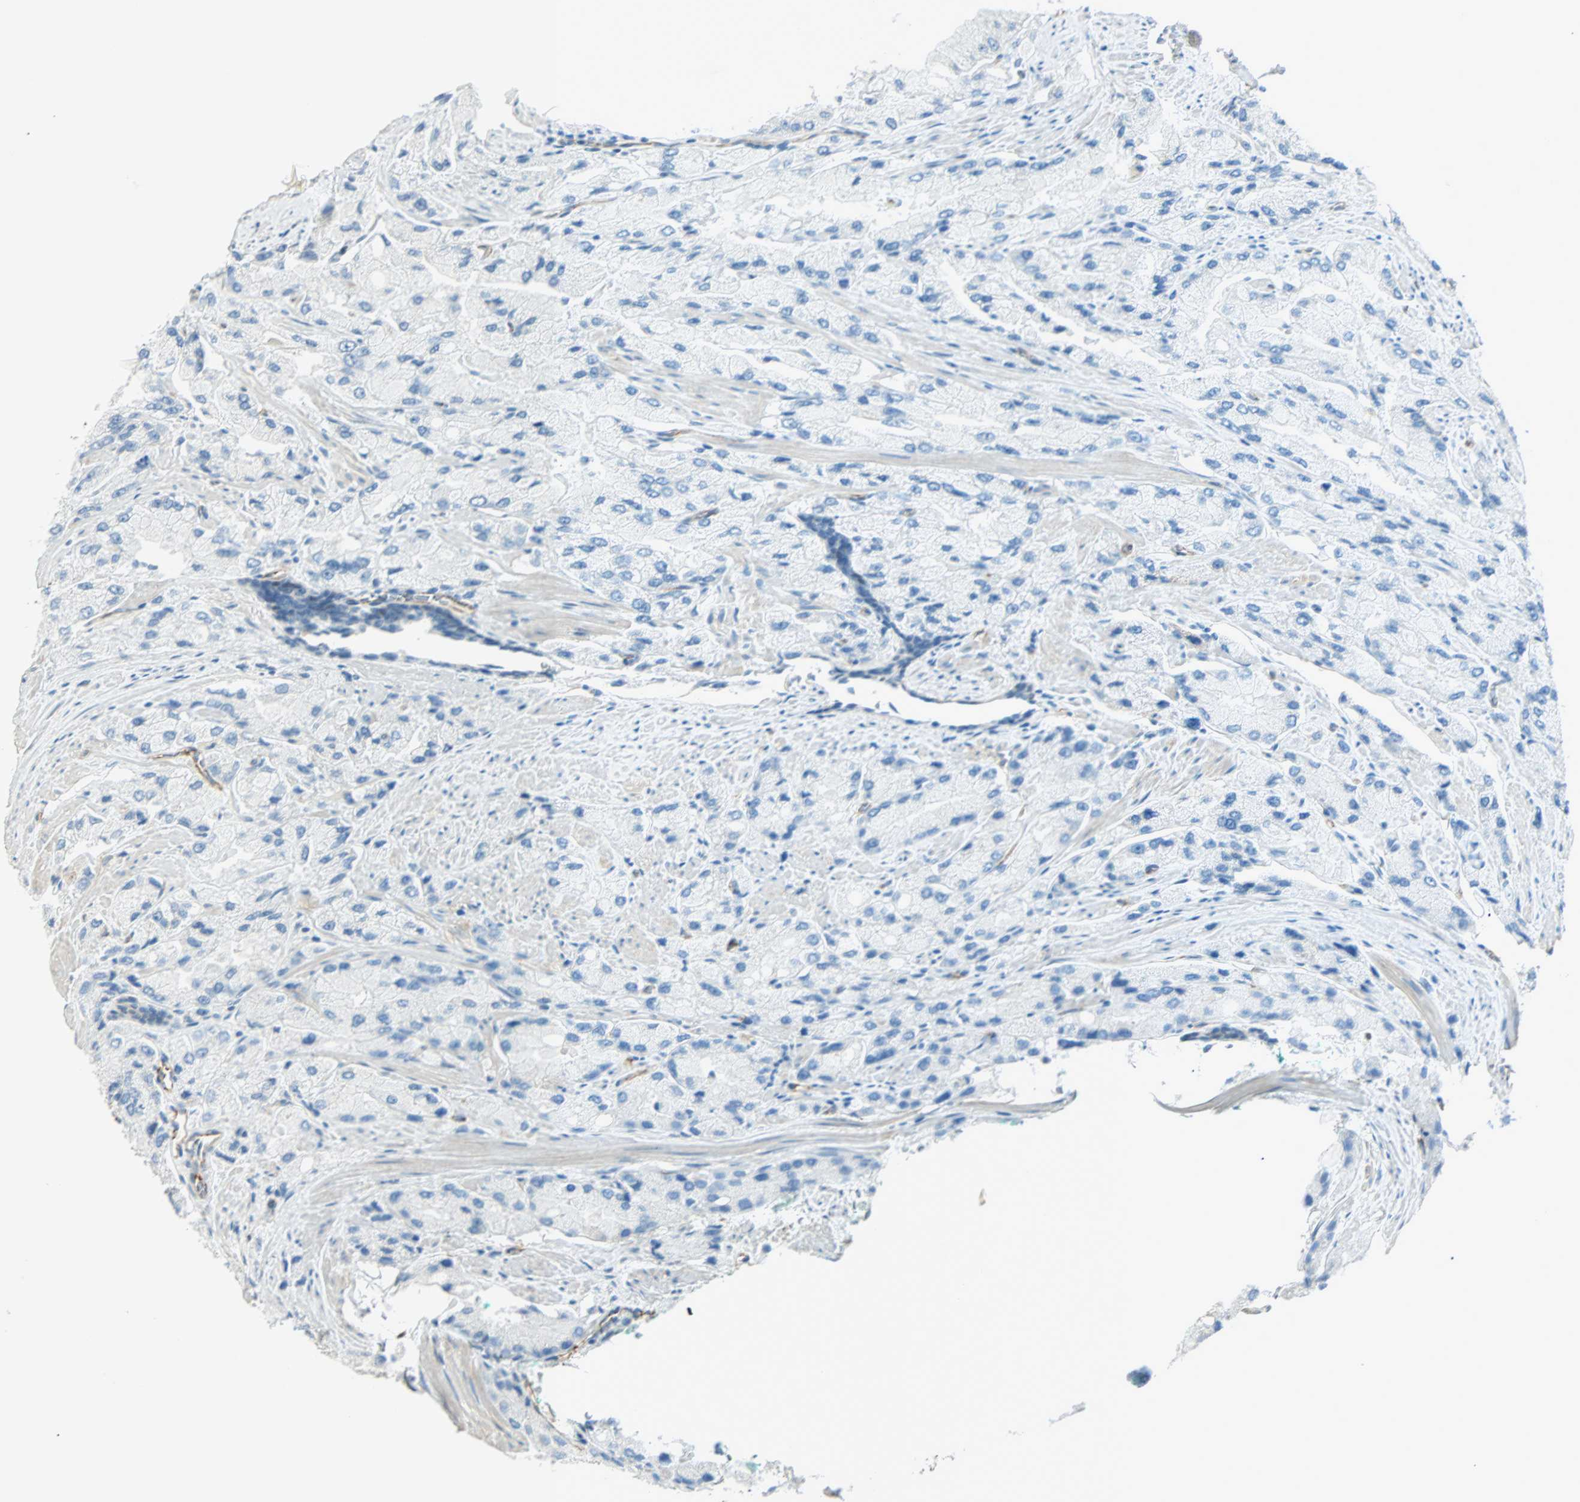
{"staining": {"intensity": "weak", "quantity": "<25%", "location": "cytoplasmic/membranous"}, "tissue": "prostate cancer", "cell_type": "Tumor cells", "image_type": "cancer", "snomed": [{"axis": "morphology", "description": "Adenocarcinoma, High grade"}, {"axis": "topography", "description": "Prostate"}], "caption": "A micrograph of human prostate high-grade adenocarcinoma is negative for staining in tumor cells. (Brightfield microscopy of DAB immunohistochemistry at high magnification).", "gene": "VPS9D1", "patient": {"sex": "male", "age": 58}}